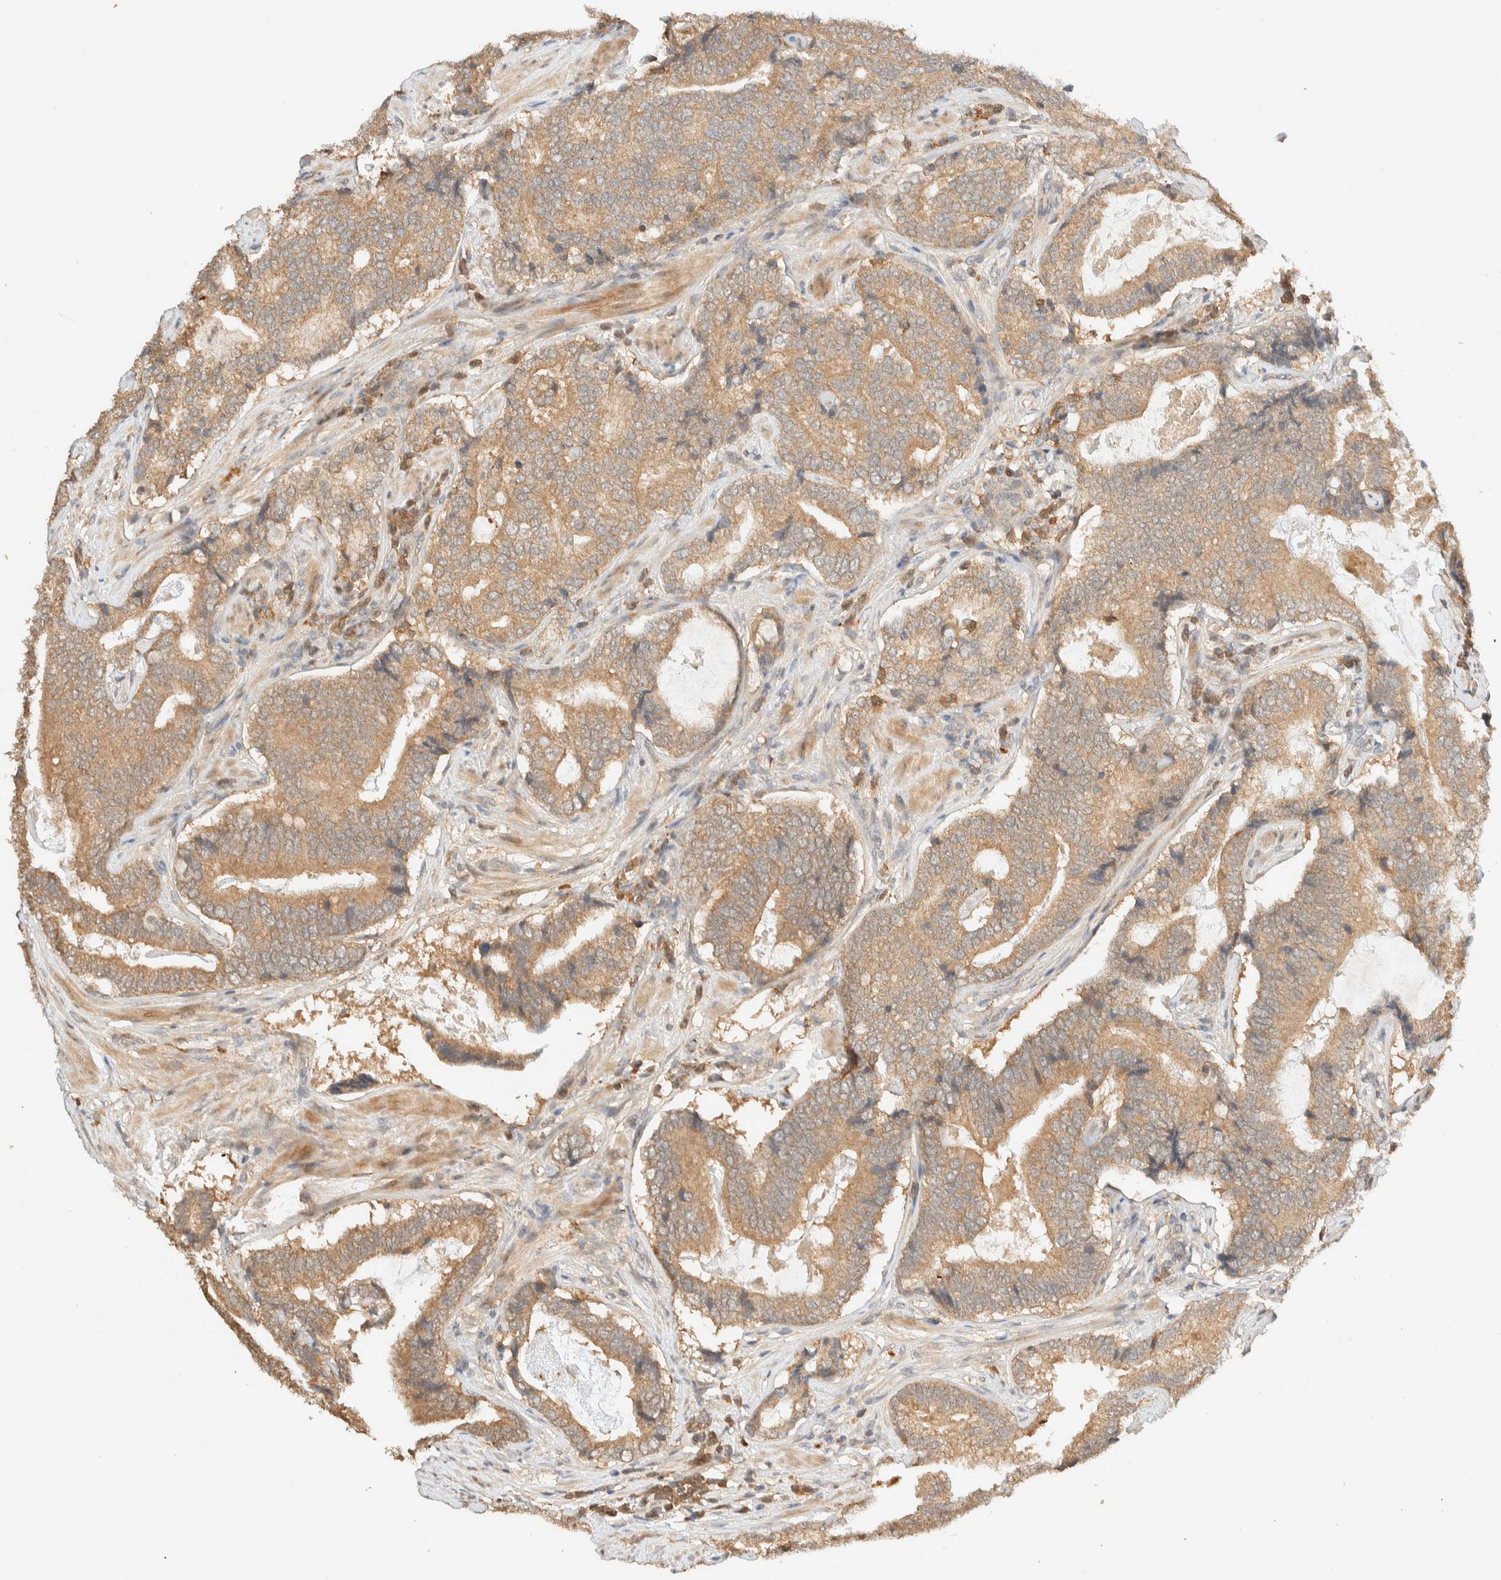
{"staining": {"intensity": "moderate", "quantity": ">75%", "location": "cytoplasmic/membranous"}, "tissue": "prostate cancer", "cell_type": "Tumor cells", "image_type": "cancer", "snomed": [{"axis": "morphology", "description": "Adenocarcinoma, High grade"}, {"axis": "topography", "description": "Prostate"}], "caption": "Immunohistochemical staining of prostate cancer (high-grade adenocarcinoma) exhibits moderate cytoplasmic/membranous protein positivity in approximately >75% of tumor cells. (DAB = brown stain, brightfield microscopy at high magnification).", "gene": "ZBTB34", "patient": {"sex": "male", "age": 55}}